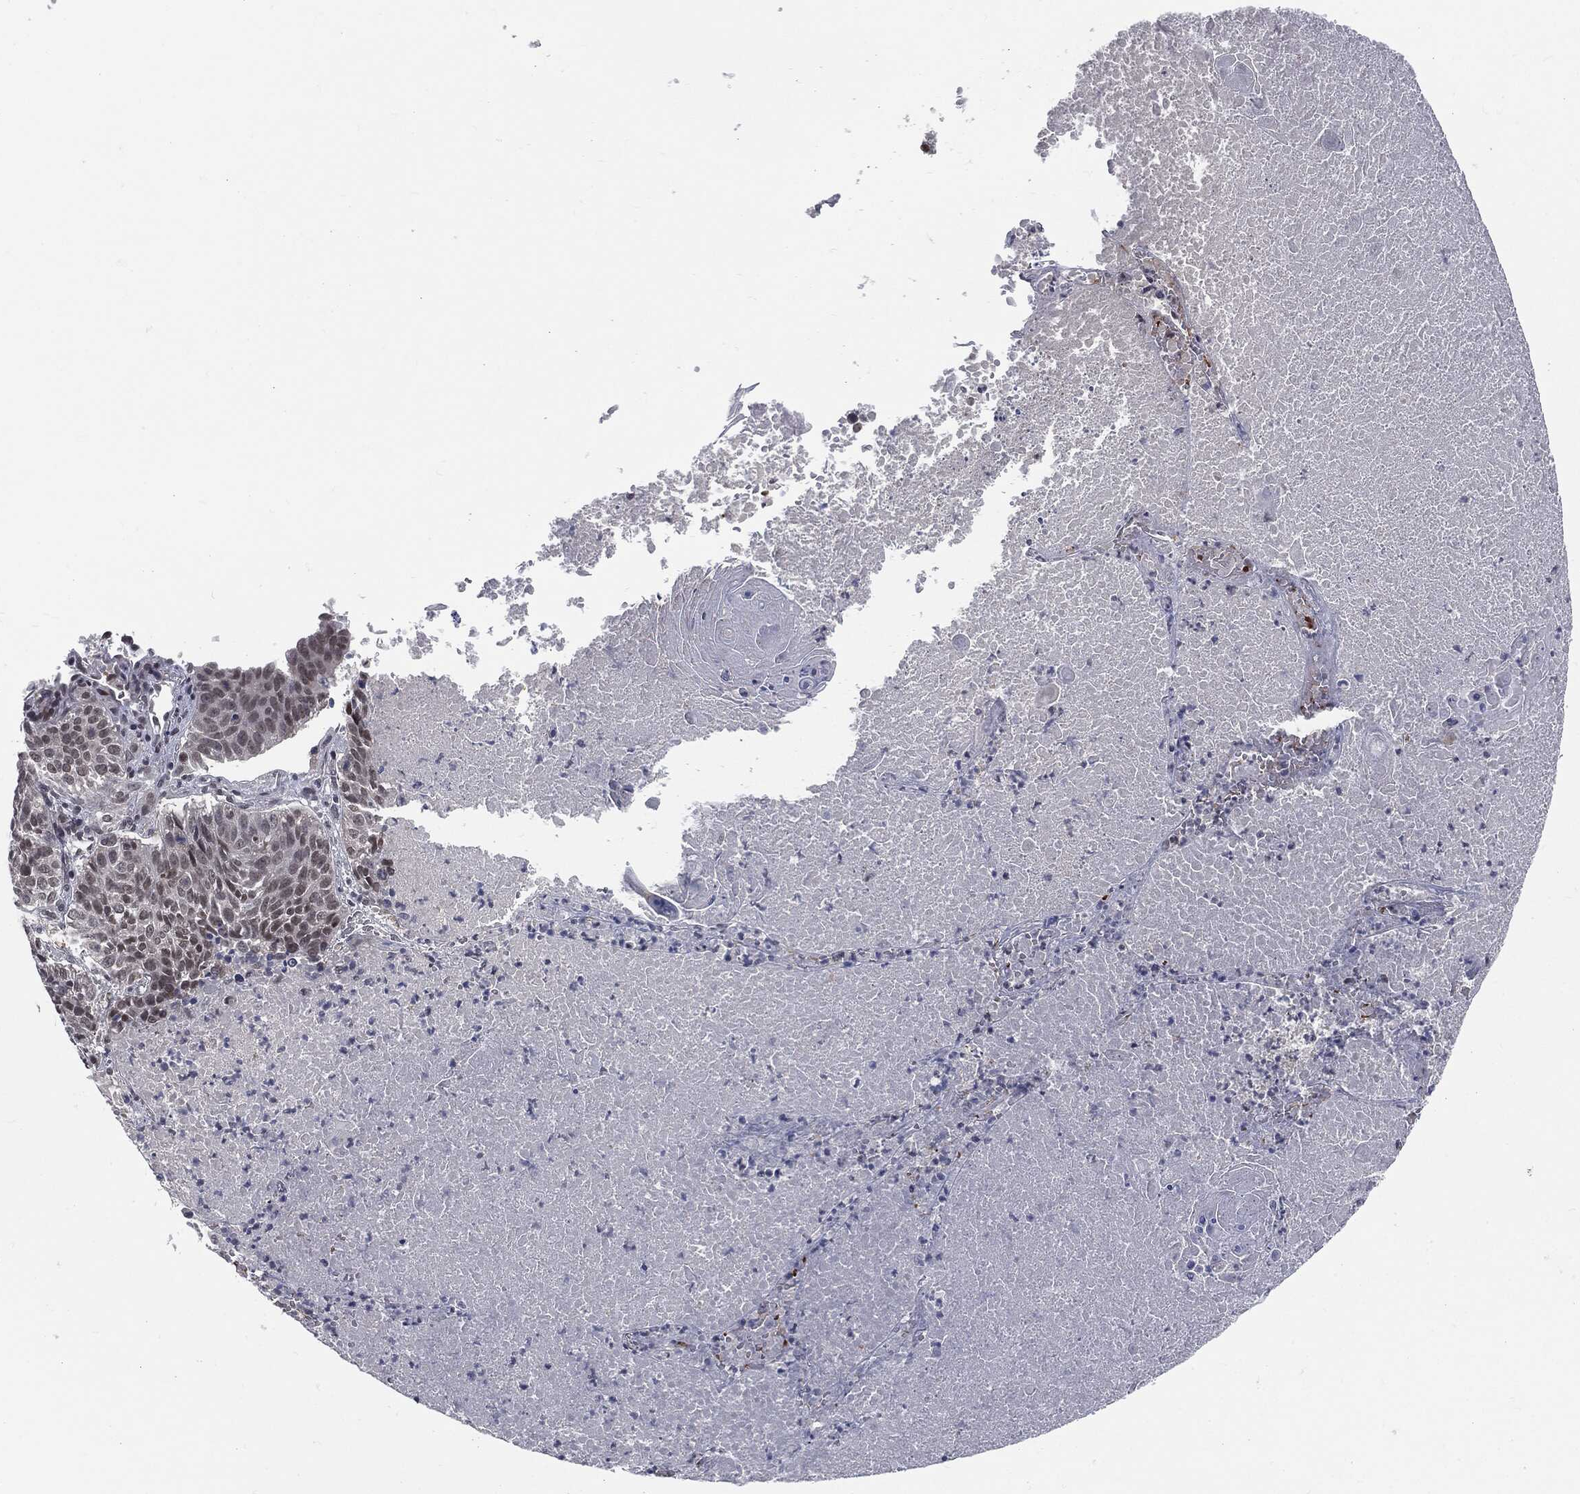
{"staining": {"intensity": "negative", "quantity": "none", "location": "none"}, "tissue": "lung cancer", "cell_type": "Tumor cells", "image_type": "cancer", "snomed": [{"axis": "morphology", "description": "Squamous cell carcinoma, NOS"}, {"axis": "topography", "description": "Lung"}], "caption": "High power microscopy micrograph of an immunohistochemistry (IHC) histopathology image of lung squamous cell carcinoma, revealing no significant expression in tumor cells. (Brightfield microscopy of DAB immunohistochemistry (IHC) at high magnification).", "gene": "ANXA1", "patient": {"sex": "male", "age": 64}}